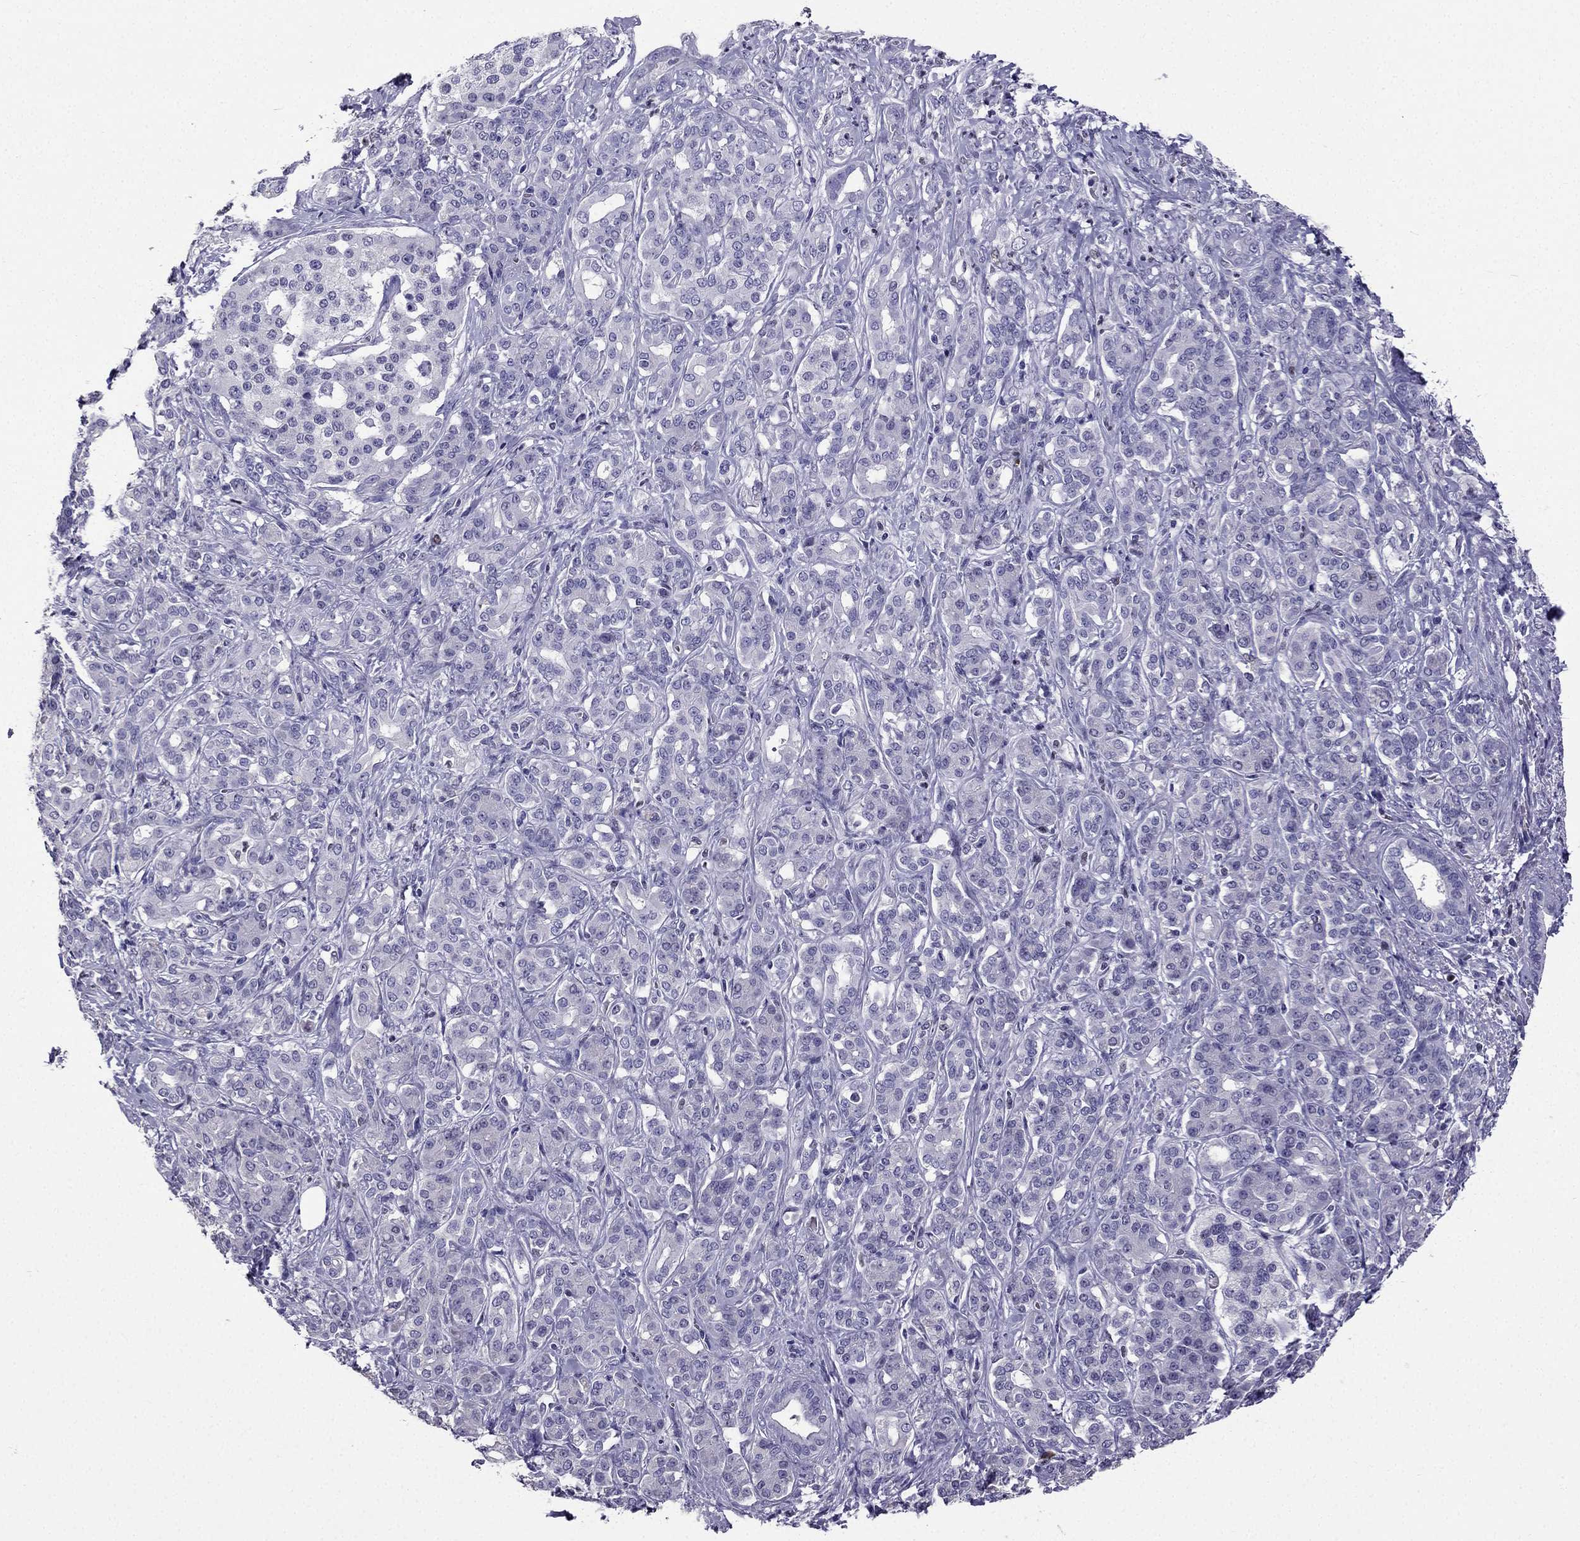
{"staining": {"intensity": "negative", "quantity": "none", "location": "none"}, "tissue": "pancreatic cancer", "cell_type": "Tumor cells", "image_type": "cancer", "snomed": [{"axis": "morphology", "description": "Normal tissue, NOS"}, {"axis": "morphology", "description": "Inflammation, NOS"}, {"axis": "morphology", "description": "Adenocarcinoma, NOS"}, {"axis": "topography", "description": "Pancreas"}], "caption": "A high-resolution image shows immunohistochemistry (IHC) staining of pancreatic cancer (adenocarcinoma), which demonstrates no significant staining in tumor cells.", "gene": "ARID3A", "patient": {"sex": "male", "age": 57}}